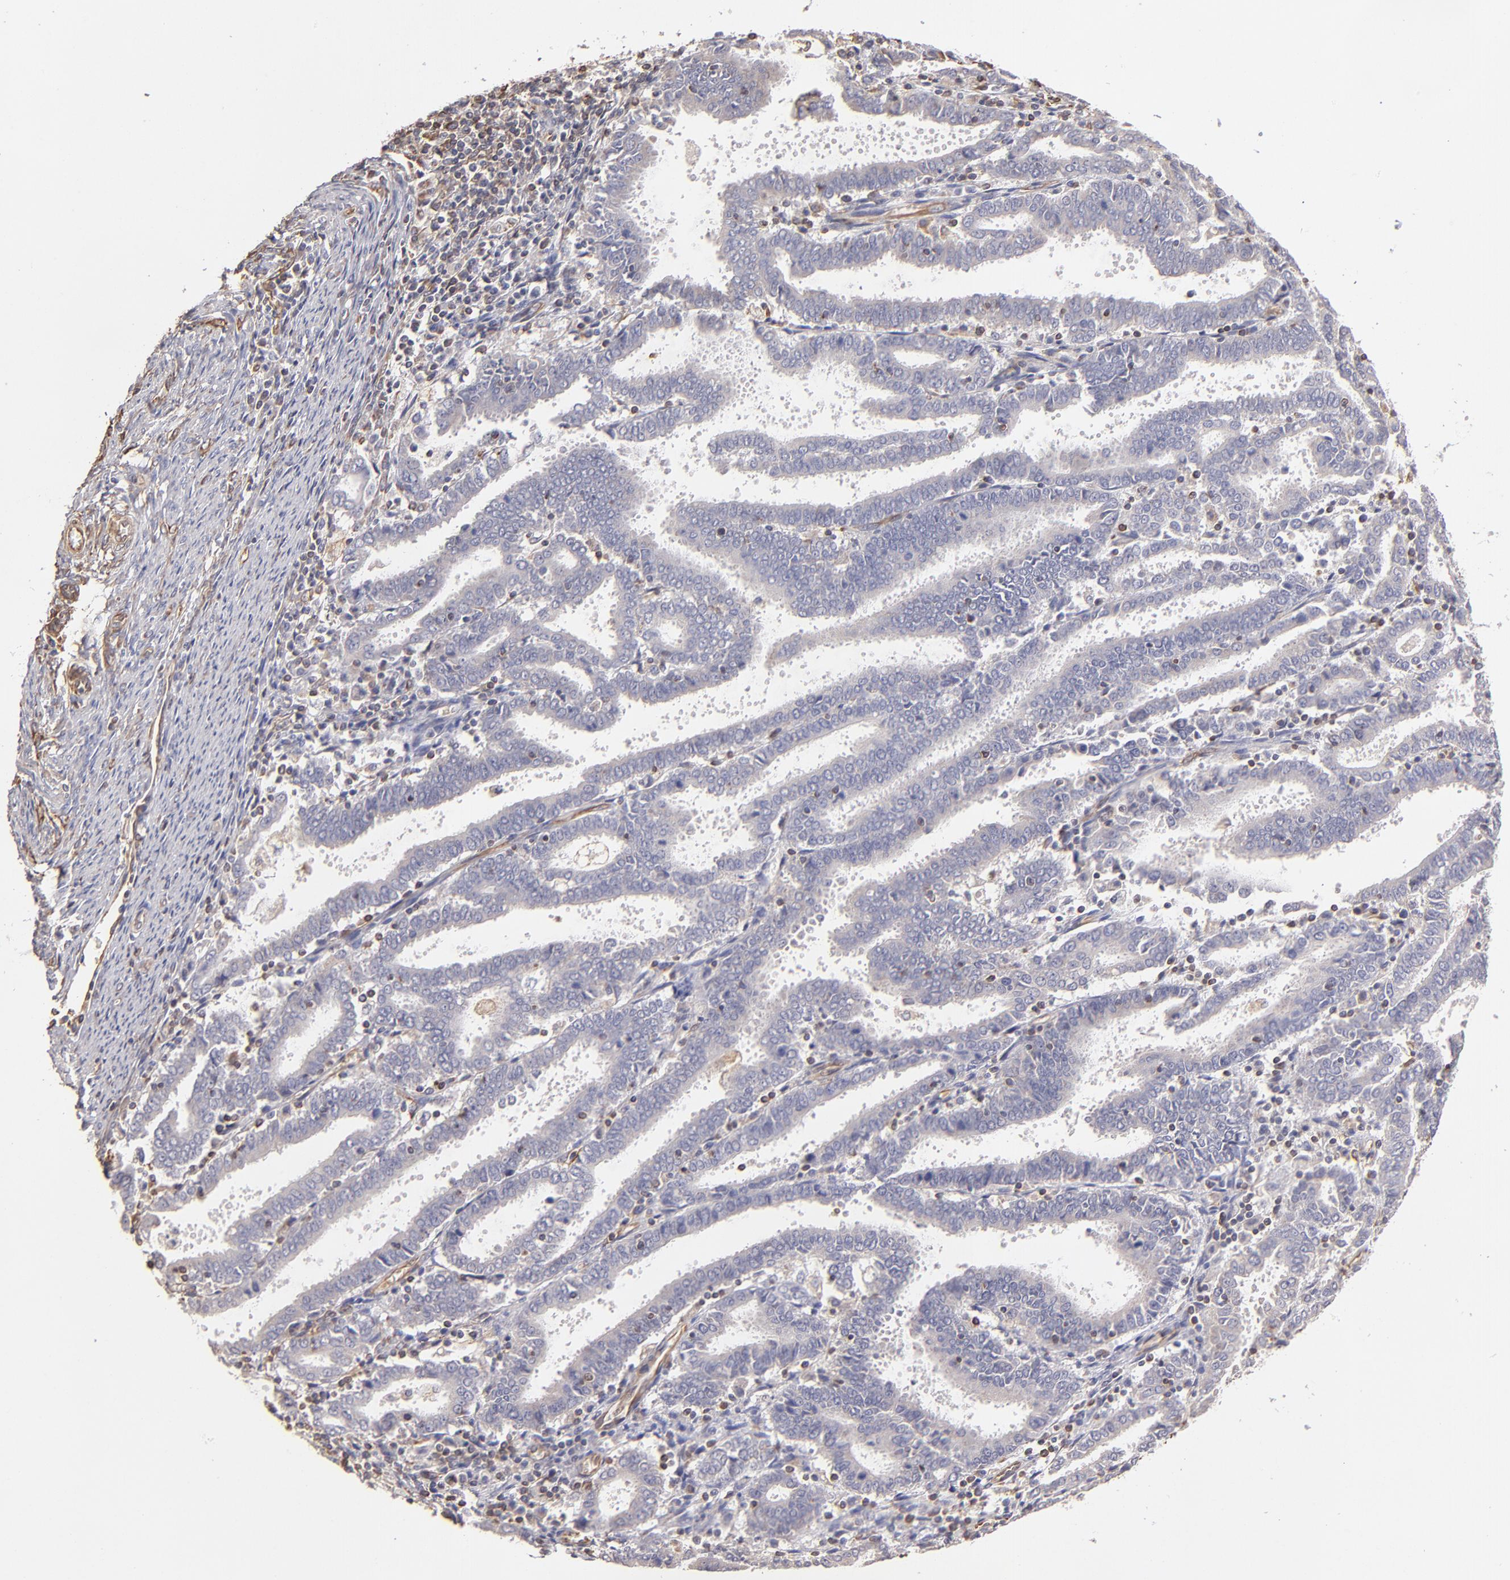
{"staining": {"intensity": "negative", "quantity": "none", "location": "none"}, "tissue": "endometrial cancer", "cell_type": "Tumor cells", "image_type": "cancer", "snomed": [{"axis": "morphology", "description": "Adenocarcinoma, NOS"}, {"axis": "topography", "description": "Uterus"}], "caption": "Immunohistochemical staining of endometrial adenocarcinoma reveals no significant positivity in tumor cells.", "gene": "ABCC1", "patient": {"sex": "female", "age": 83}}